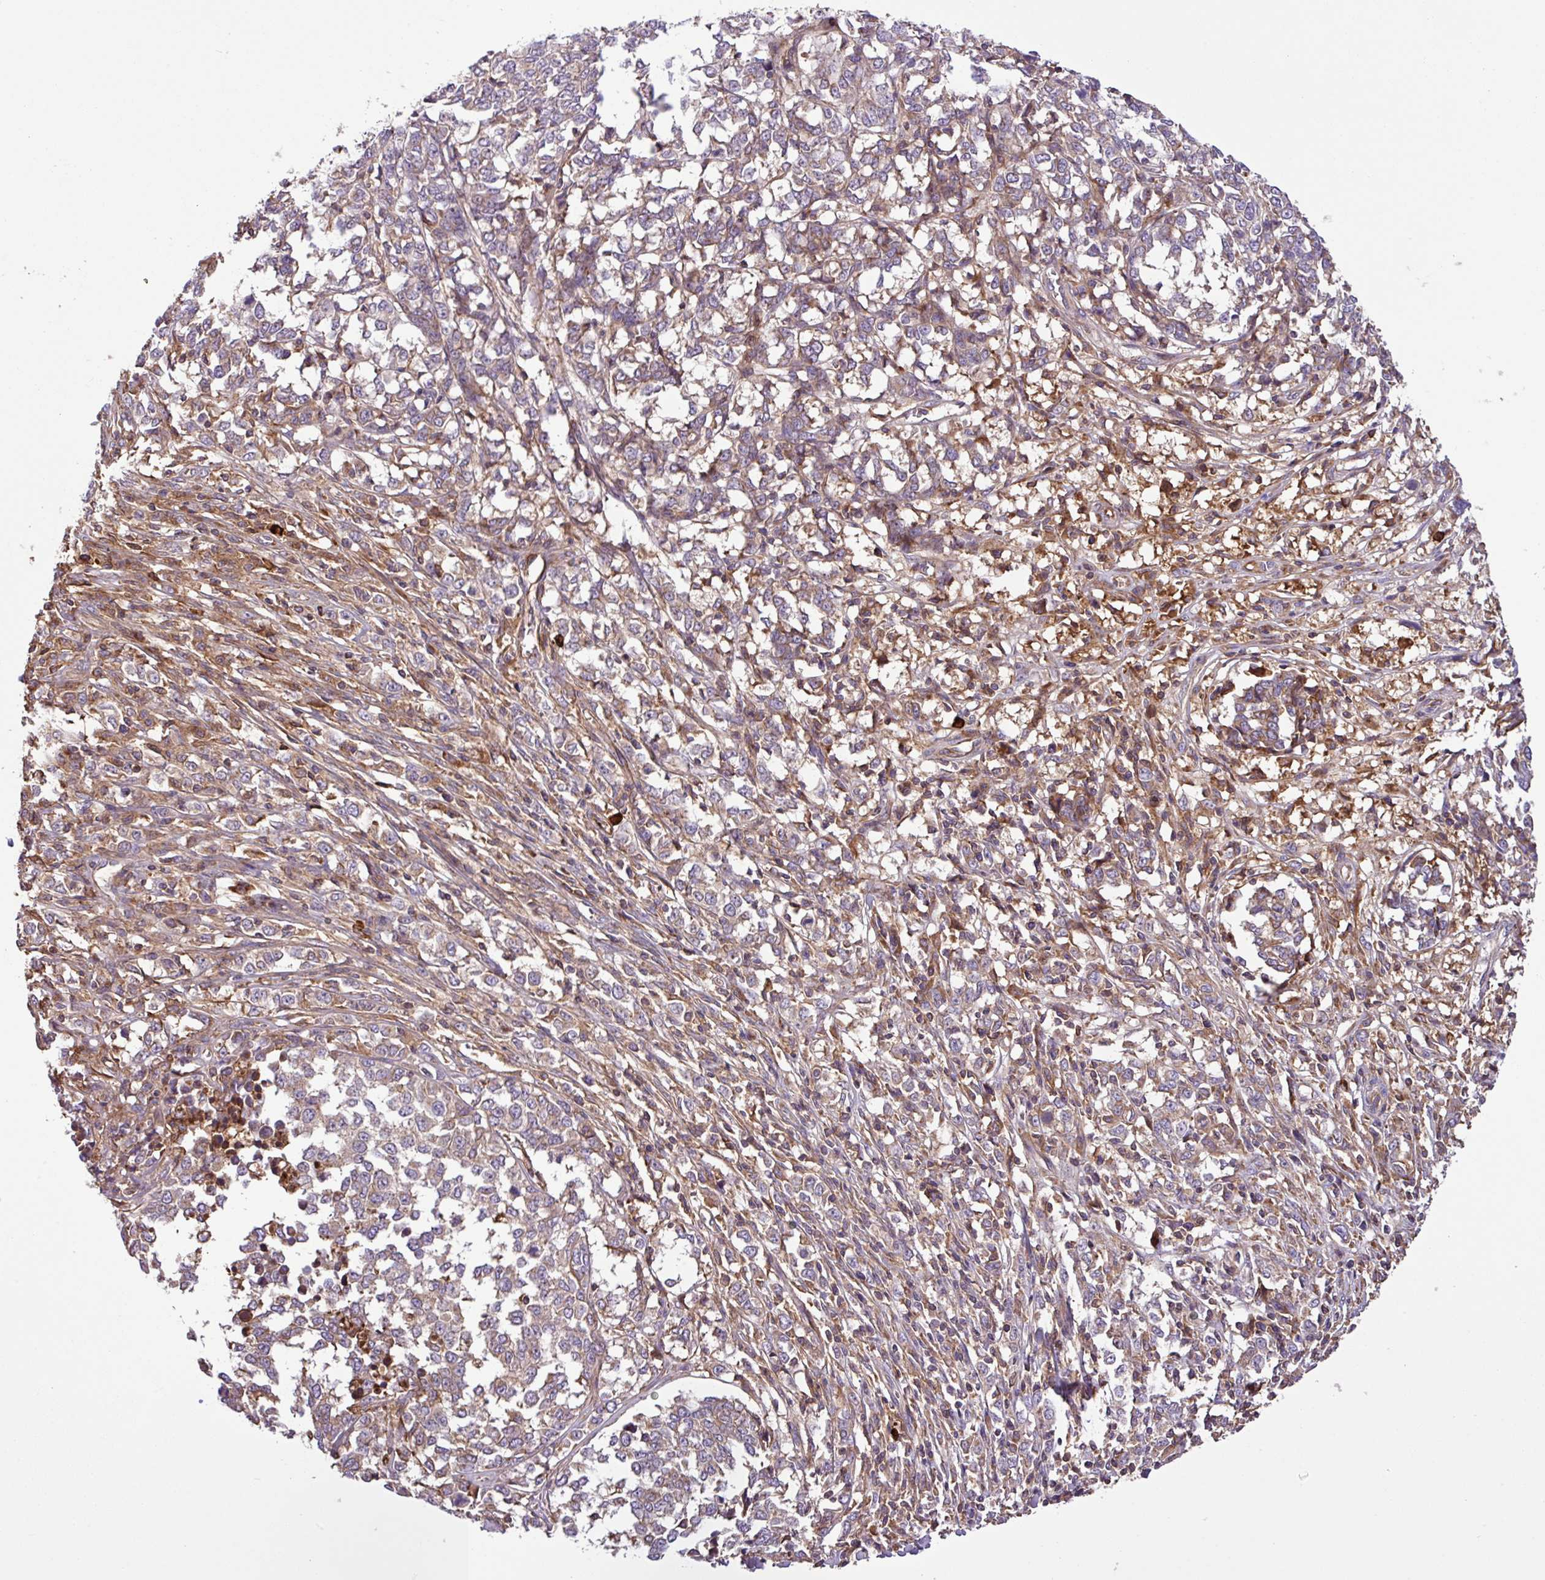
{"staining": {"intensity": "weak", "quantity": "25%-75%", "location": "cytoplasmic/membranous"}, "tissue": "melanoma", "cell_type": "Tumor cells", "image_type": "cancer", "snomed": [{"axis": "morphology", "description": "Malignant melanoma, NOS"}, {"axis": "topography", "description": "Skin"}], "caption": "Melanoma tissue exhibits weak cytoplasmic/membranous staining in about 25%-75% of tumor cells", "gene": "ZNF266", "patient": {"sex": "female", "age": 72}}